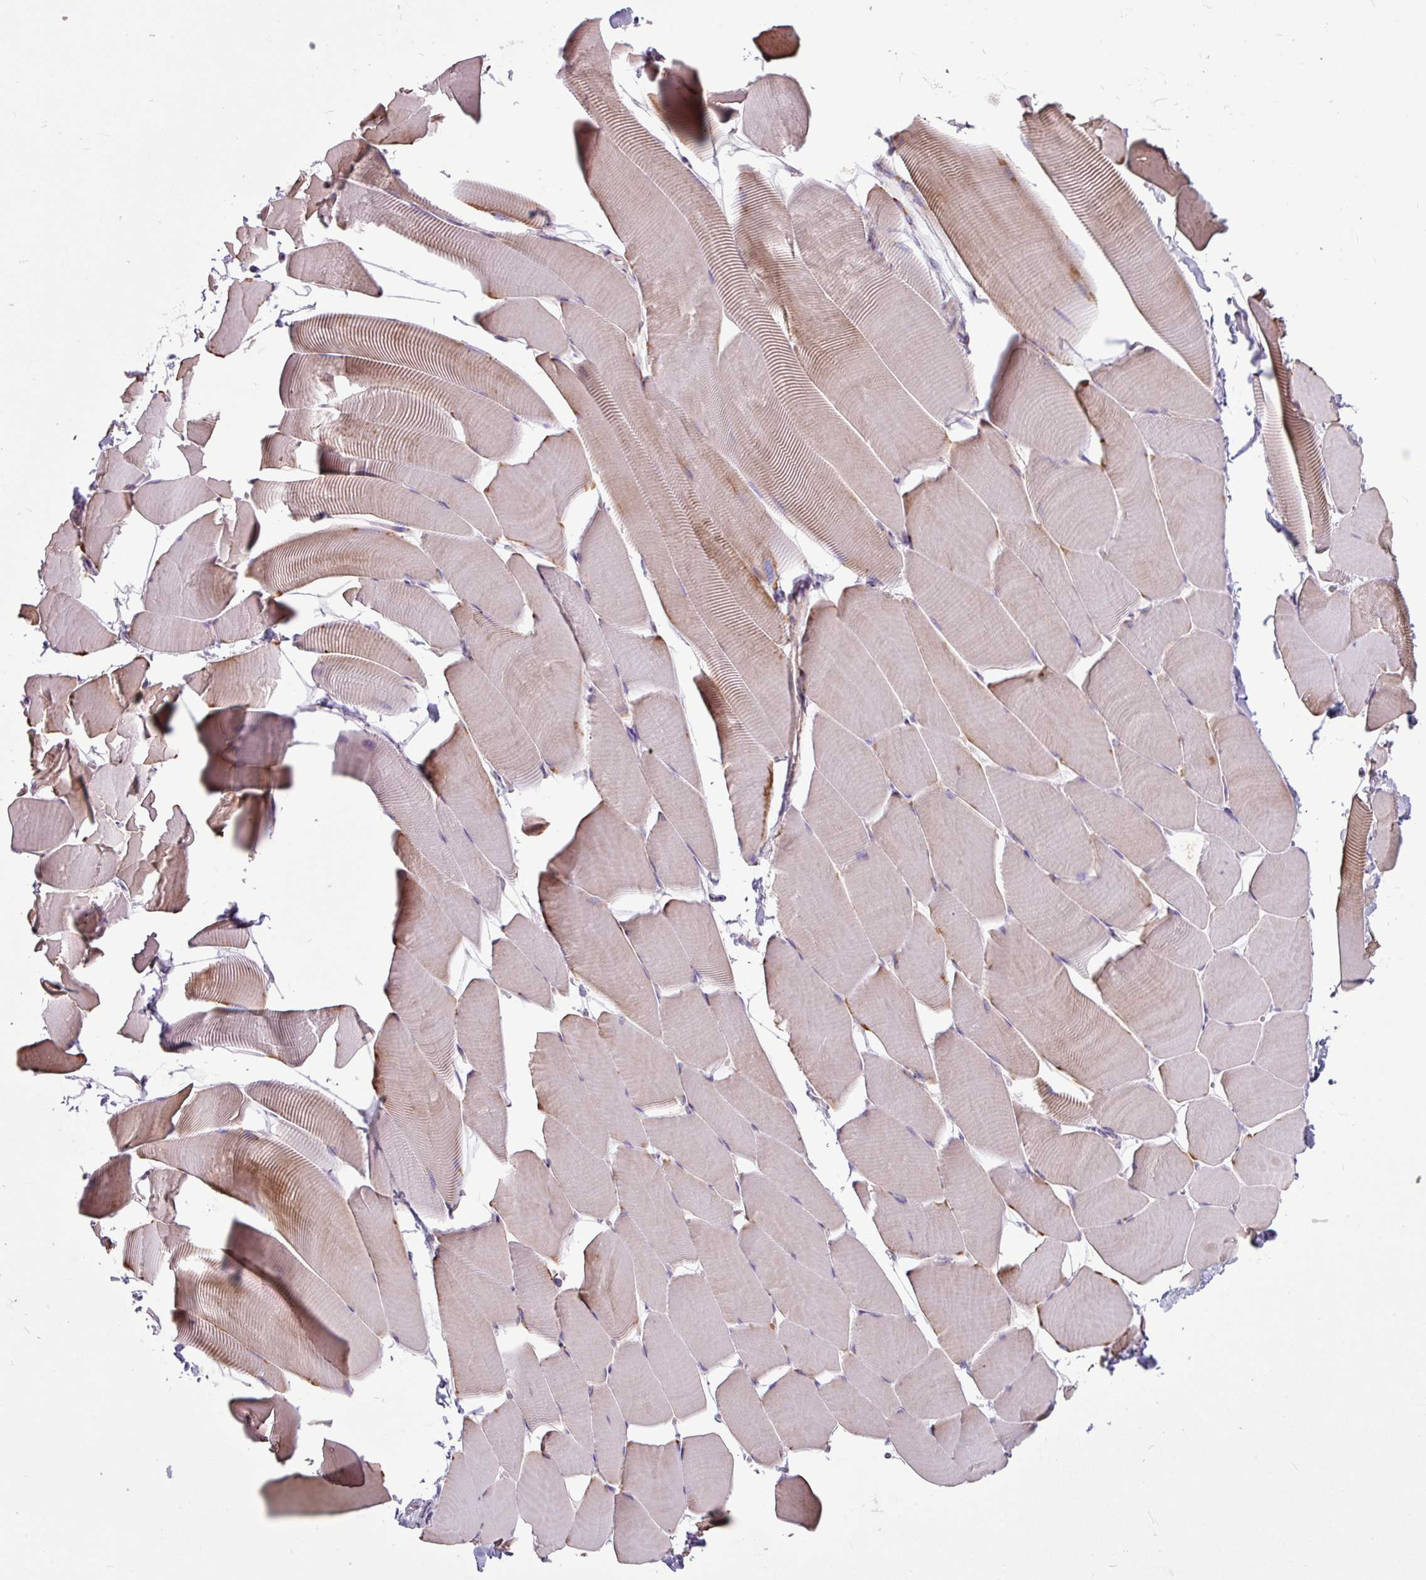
{"staining": {"intensity": "weak", "quantity": "<25%", "location": "cytoplasmic/membranous"}, "tissue": "skeletal muscle", "cell_type": "Myocytes", "image_type": "normal", "snomed": [{"axis": "morphology", "description": "Normal tissue, NOS"}, {"axis": "topography", "description": "Skeletal muscle"}], "caption": "The photomicrograph demonstrates no significant staining in myocytes of skeletal muscle. (DAB immunohistochemistry (IHC) visualized using brightfield microscopy, high magnification).", "gene": "SEC61G", "patient": {"sex": "male", "age": 25}}